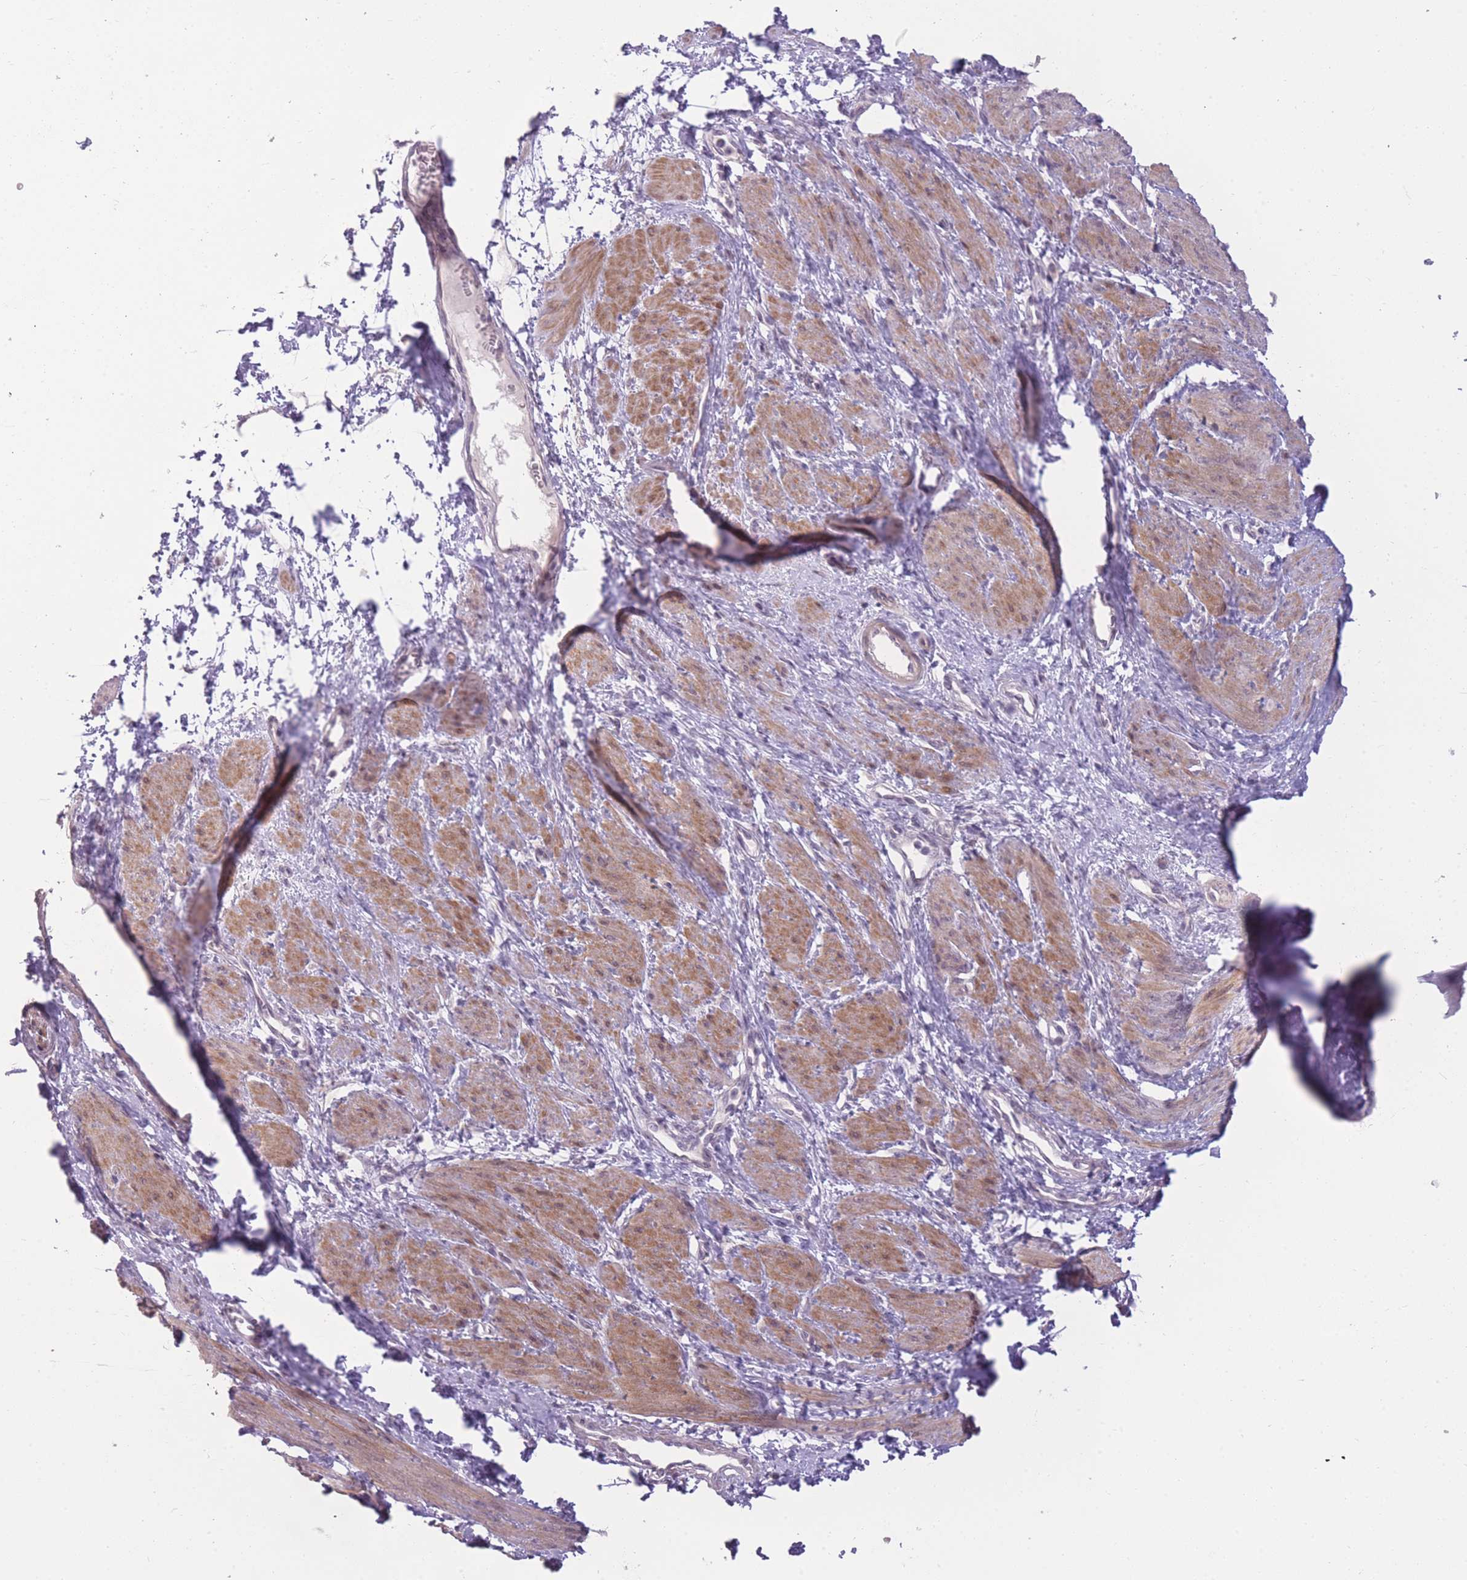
{"staining": {"intensity": "moderate", "quantity": ">75%", "location": "cytoplasmic/membranous"}, "tissue": "smooth muscle", "cell_type": "Smooth muscle cells", "image_type": "normal", "snomed": [{"axis": "morphology", "description": "Normal tissue, NOS"}, {"axis": "topography", "description": "Smooth muscle"}, {"axis": "topography", "description": "Uterus"}], "caption": "DAB (3,3'-diaminobenzidine) immunohistochemical staining of unremarkable human smooth muscle demonstrates moderate cytoplasmic/membranous protein expression in approximately >75% of smooth muscle cells.", "gene": "ZBTB24", "patient": {"sex": "female", "age": 39}}